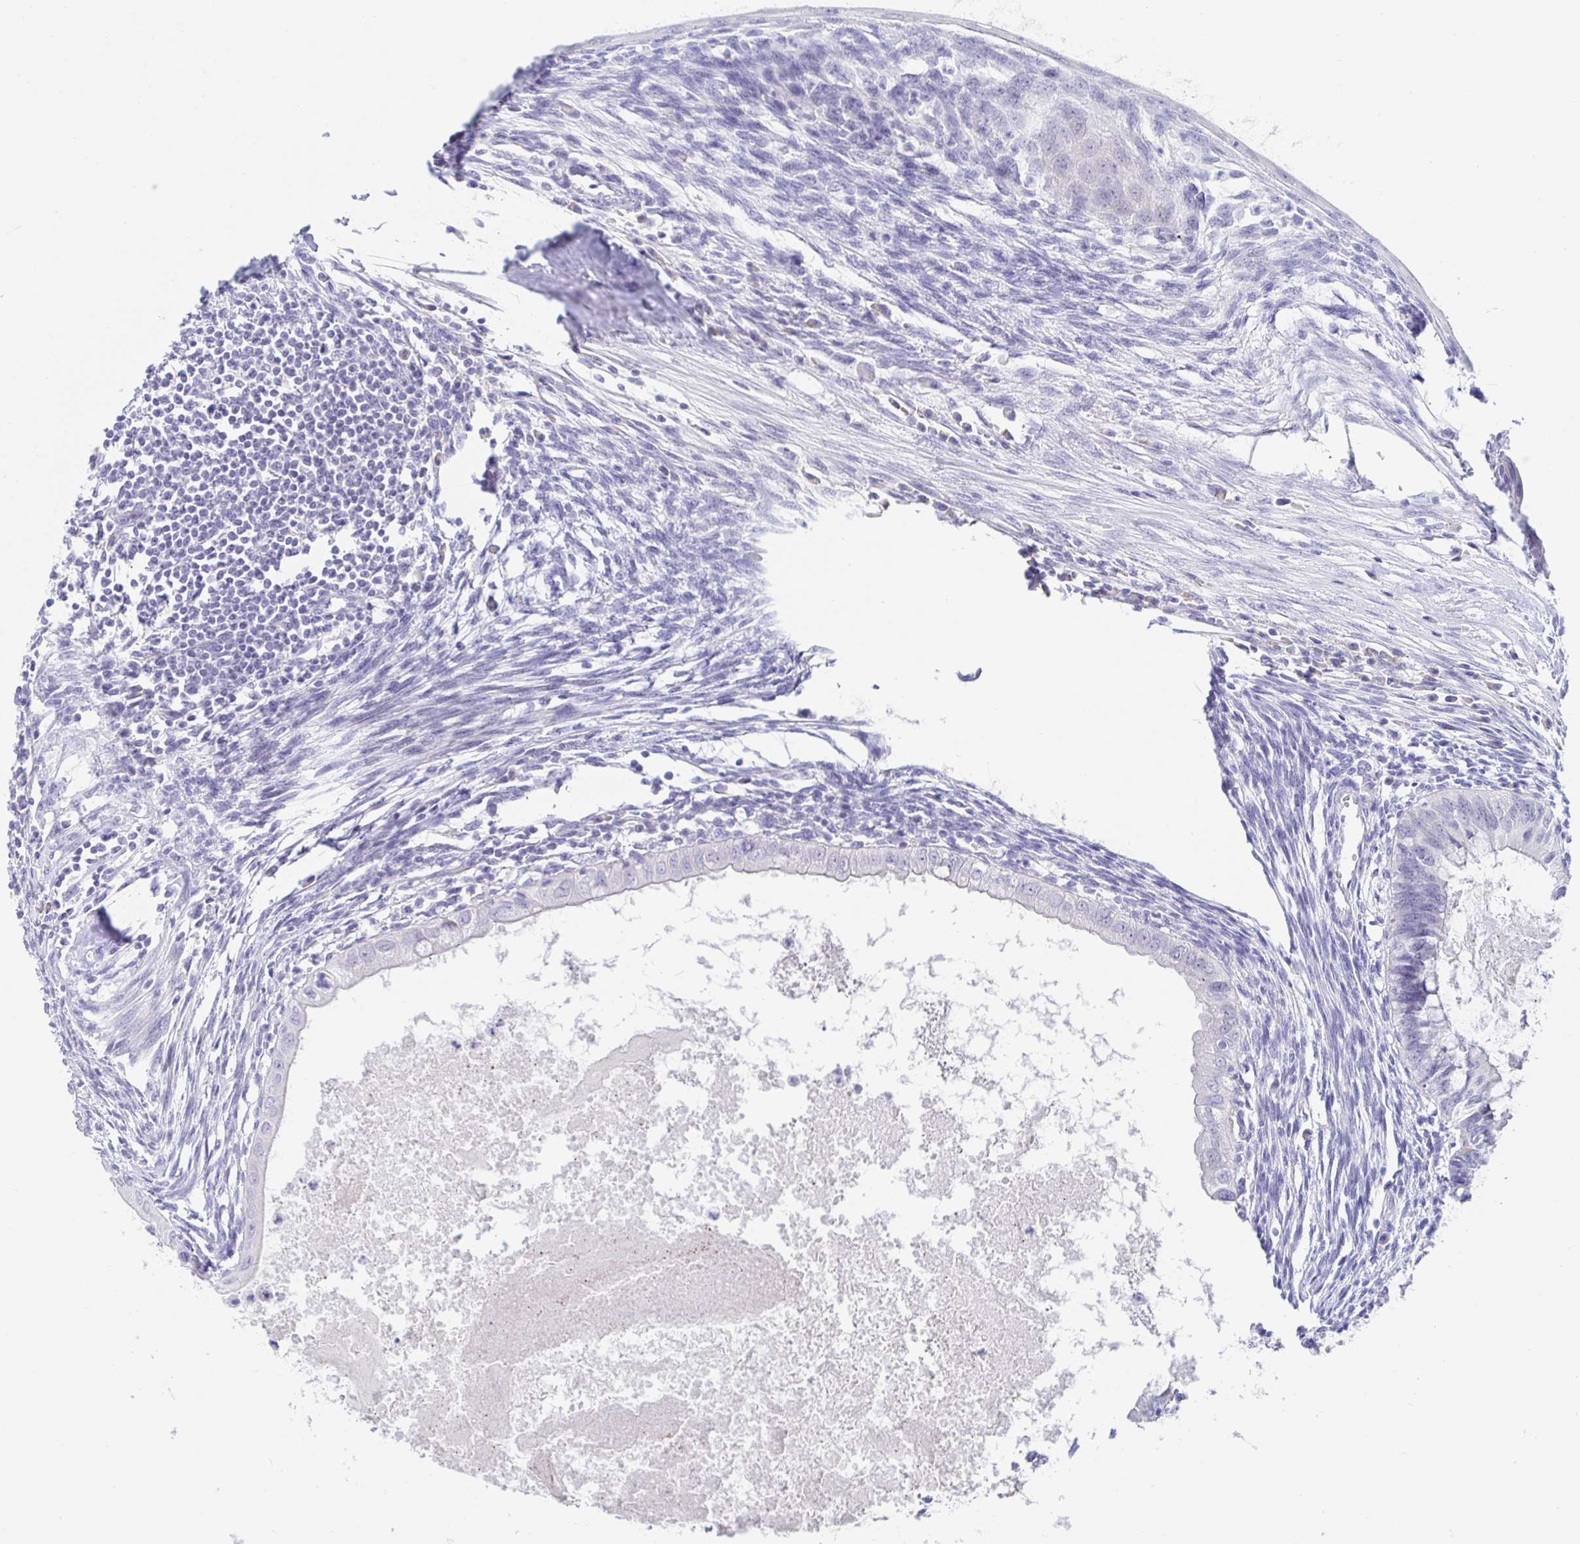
{"staining": {"intensity": "negative", "quantity": "none", "location": "none"}, "tissue": "testis cancer", "cell_type": "Tumor cells", "image_type": "cancer", "snomed": [{"axis": "morphology", "description": "Carcinoma, Embryonal, NOS"}, {"axis": "topography", "description": "Testis"}], "caption": "An immunohistochemistry histopathology image of embryonal carcinoma (testis) is shown. There is no staining in tumor cells of embryonal carcinoma (testis).", "gene": "SIAH3", "patient": {"sex": "male", "age": 37}}